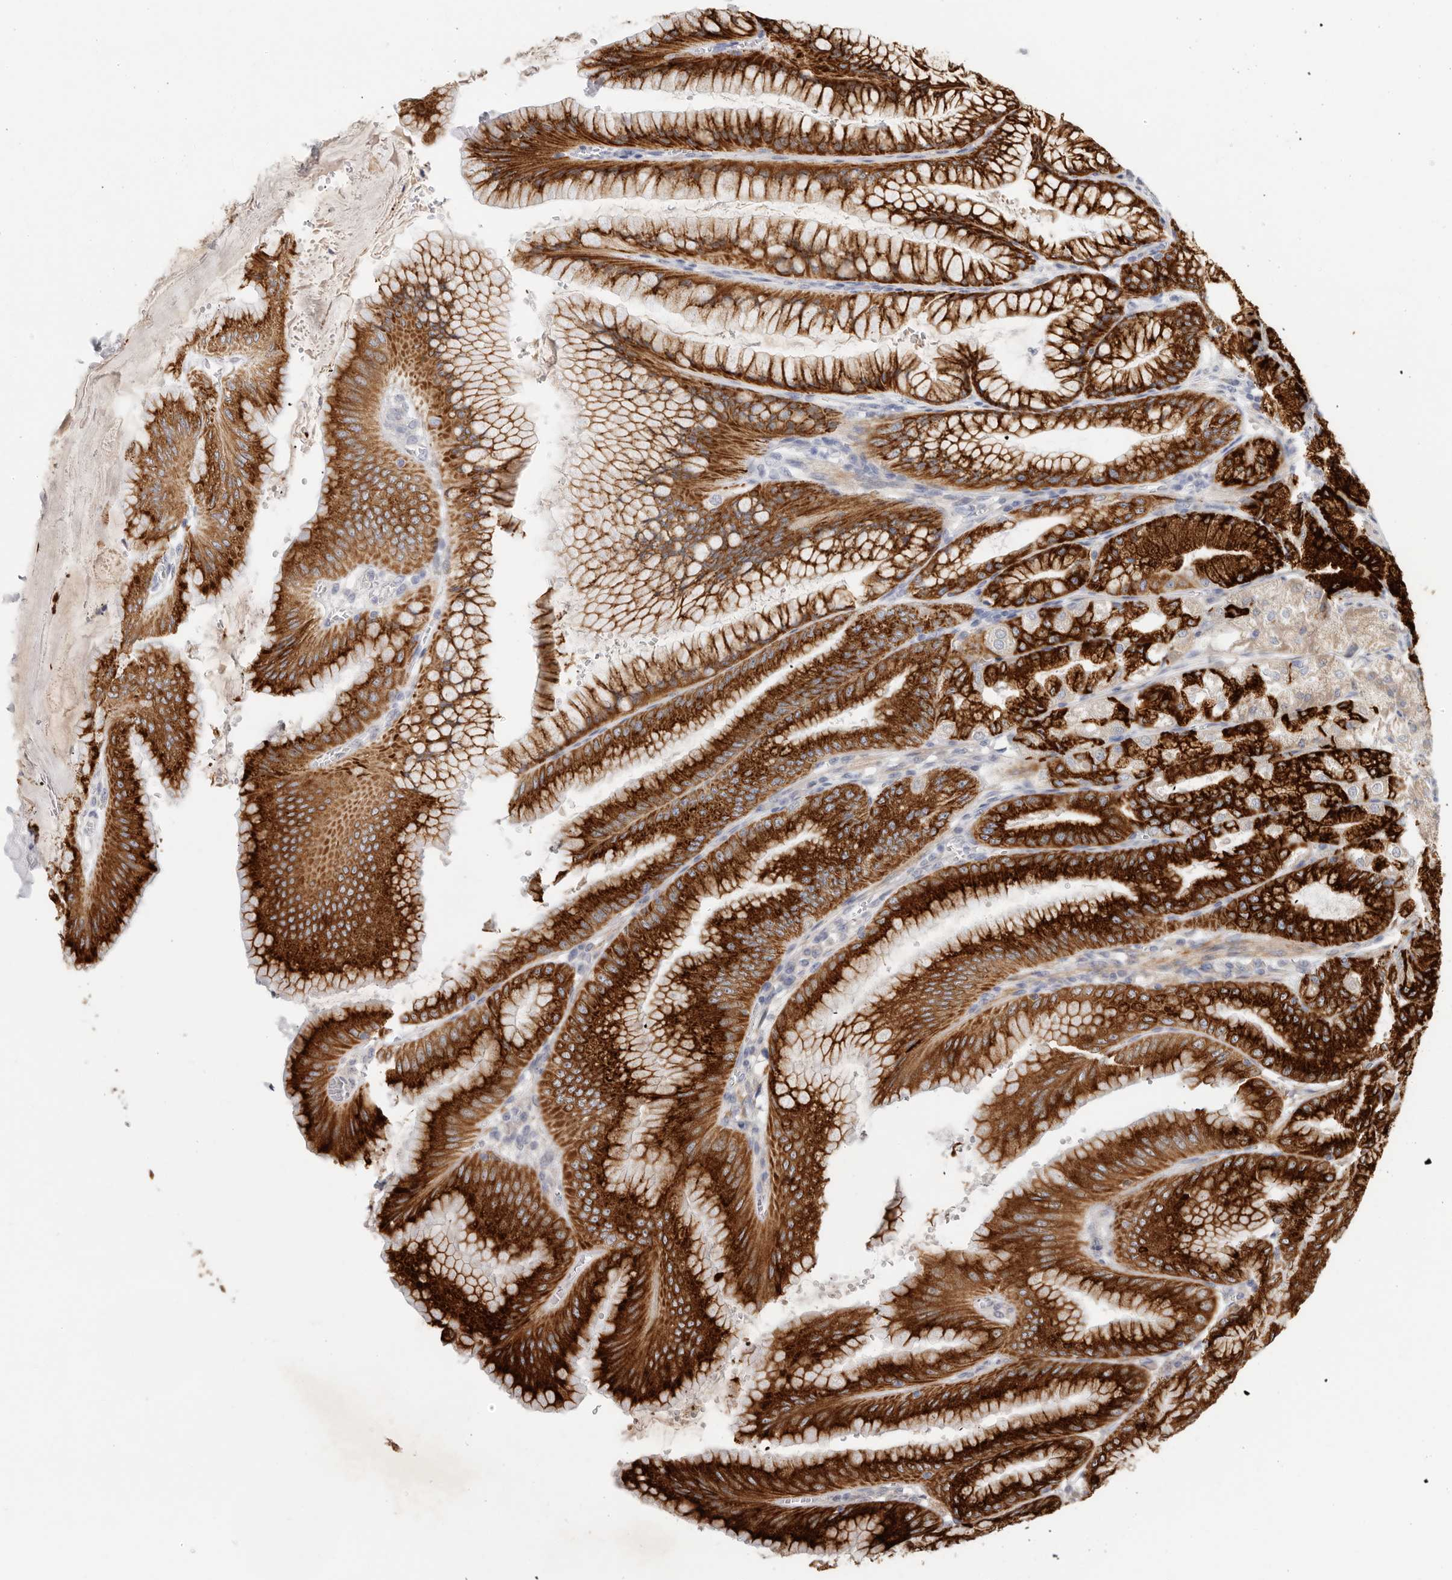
{"staining": {"intensity": "strong", "quantity": ">75%", "location": "cytoplasmic/membranous"}, "tissue": "stomach", "cell_type": "Glandular cells", "image_type": "normal", "snomed": [{"axis": "morphology", "description": "Normal tissue, NOS"}, {"axis": "topography", "description": "Stomach, lower"}], "caption": "A high-resolution micrograph shows IHC staining of normal stomach, which displays strong cytoplasmic/membranous staining in approximately >75% of glandular cells.", "gene": "TFB2M", "patient": {"sex": "male", "age": 71}}